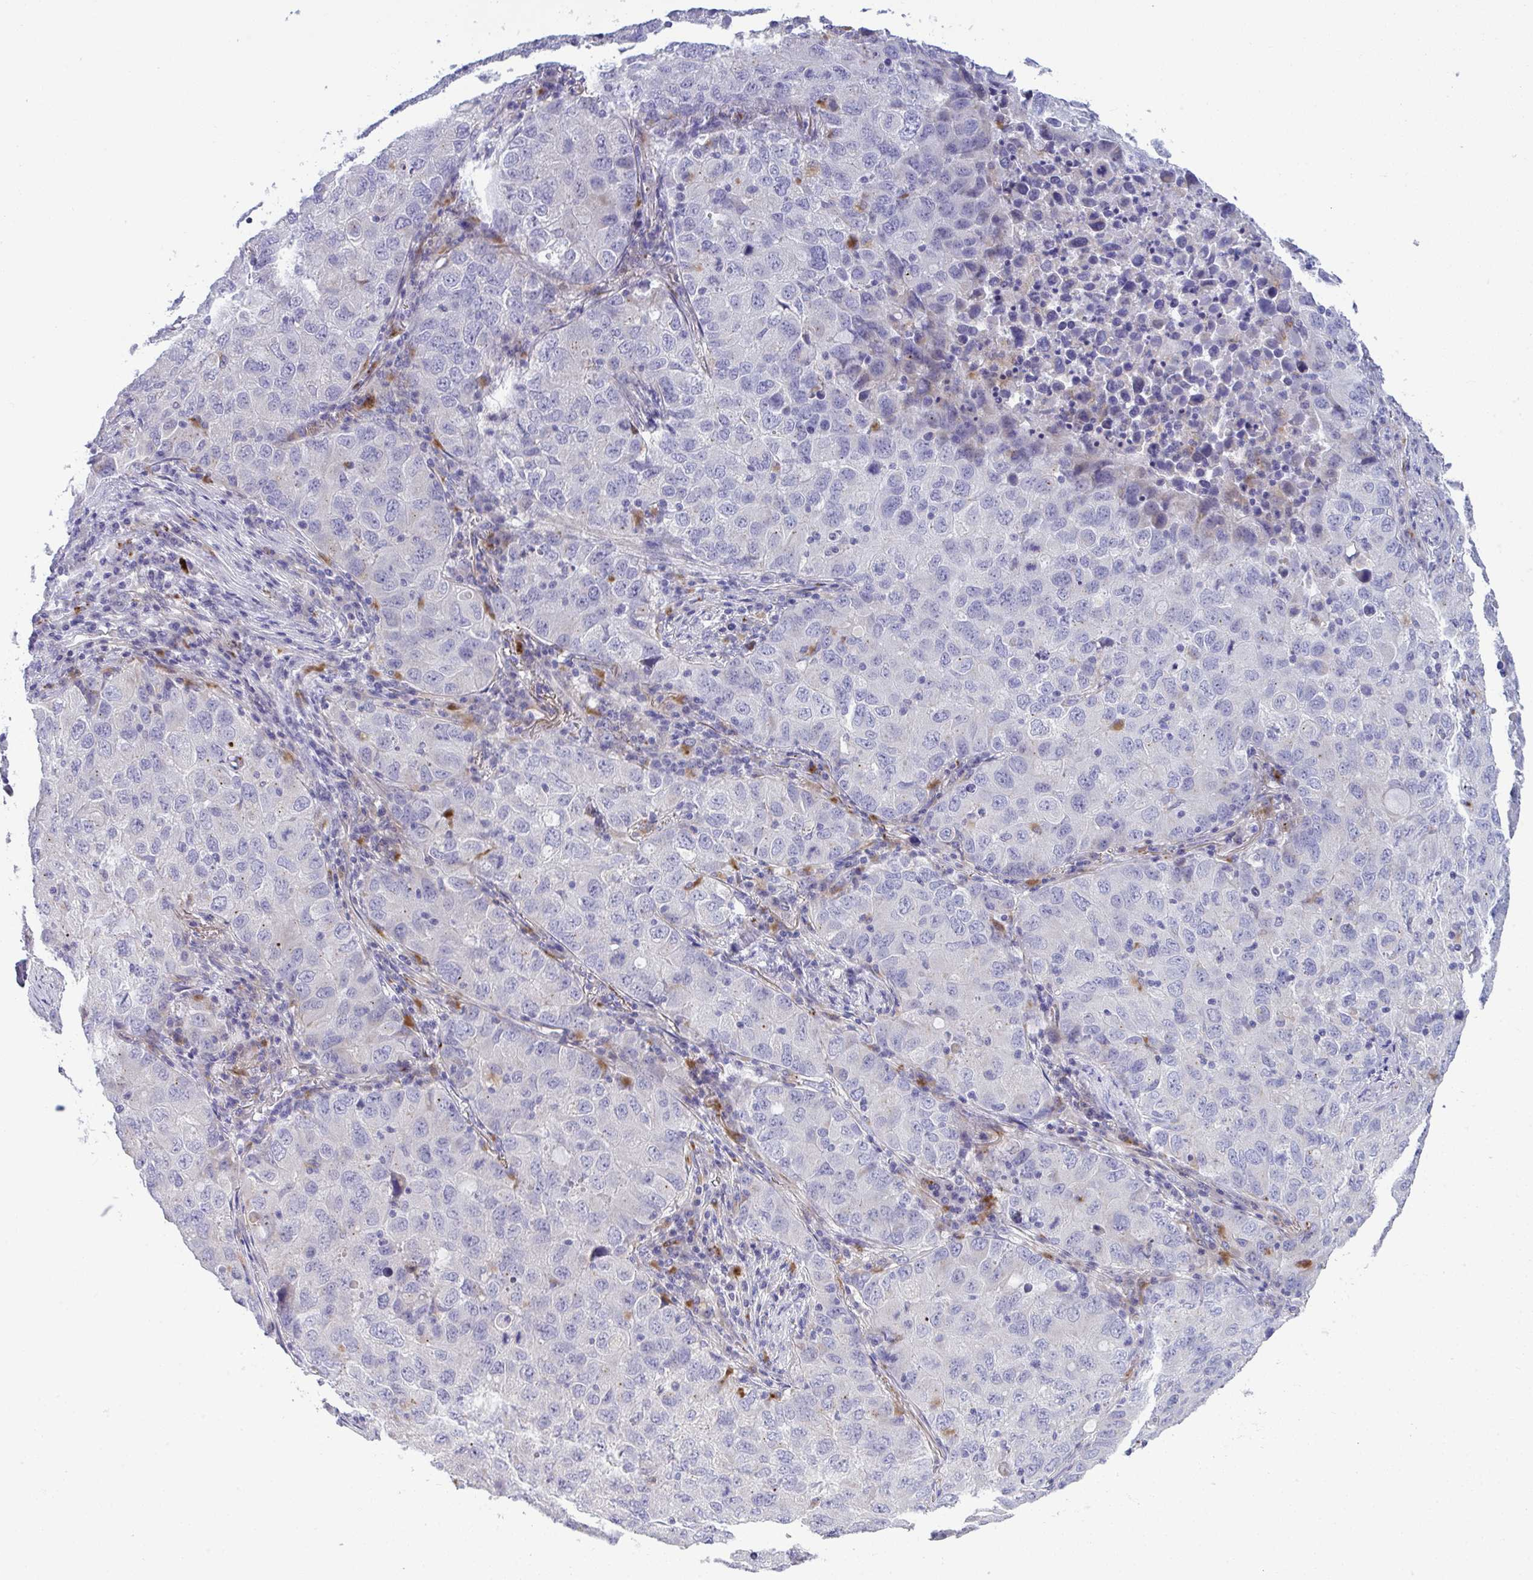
{"staining": {"intensity": "negative", "quantity": "none", "location": "none"}, "tissue": "lung cancer", "cell_type": "Tumor cells", "image_type": "cancer", "snomed": [{"axis": "morphology", "description": "Normal morphology"}, {"axis": "morphology", "description": "Adenocarcinoma, NOS"}, {"axis": "topography", "description": "Lymph node"}, {"axis": "topography", "description": "Lung"}], "caption": "Protein analysis of lung adenocarcinoma demonstrates no significant positivity in tumor cells.", "gene": "TOR1AIP2", "patient": {"sex": "female", "age": 51}}